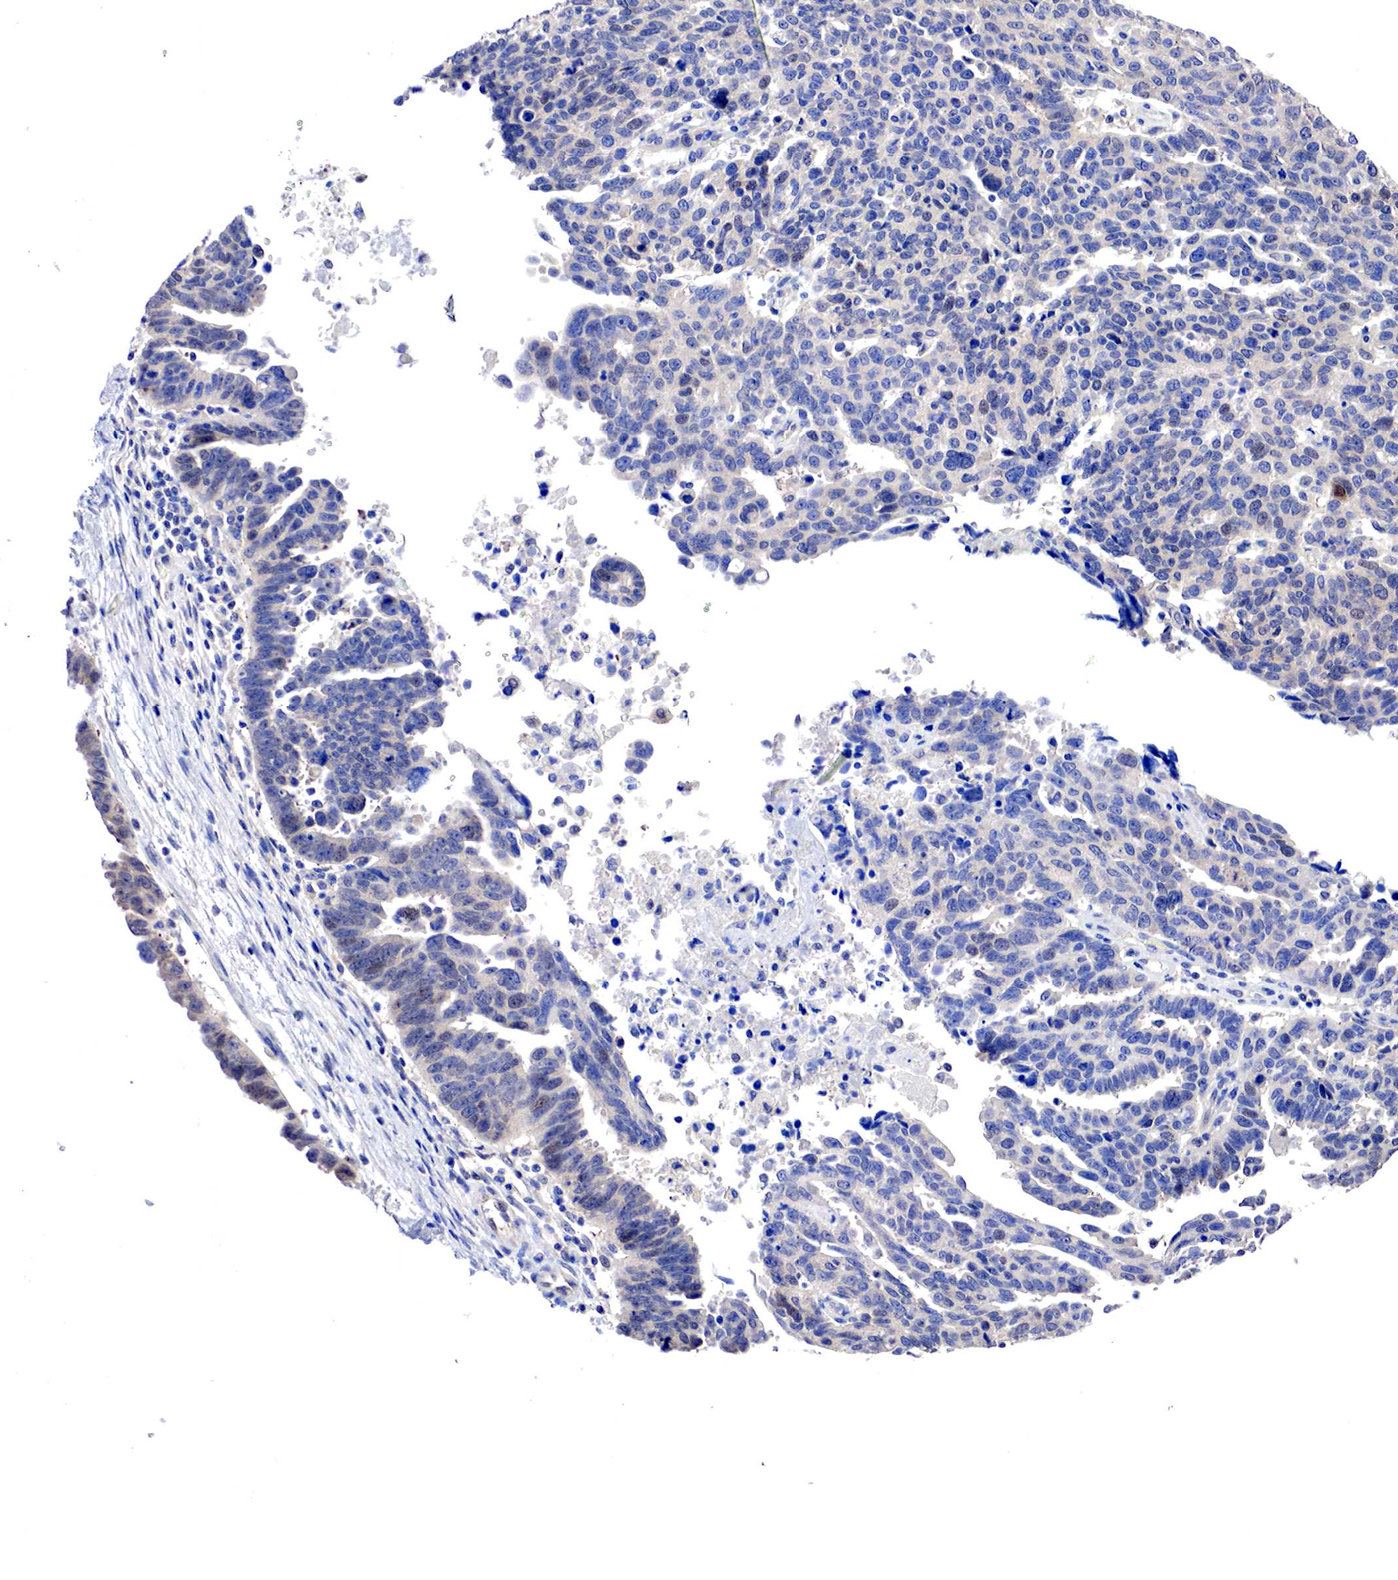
{"staining": {"intensity": "weak", "quantity": "<25%", "location": "cytoplasmic/membranous,nuclear"}, "tissue": "ovarian cancer", "cell_type": "Tumor cells", "image_type": "cancer", "snomed": [{"axis": "morphology", "description": "Carcinoma, endometroid"}, {"axis": "morphology", "description": "Cystadenocarcinoma, serous, NOS"}, {"axis": "topography", "description": "Ovary"}], "caption": "This is an immunohistochemistry (IHC) photomicrograph of ovarian cancer (serous cystadenocarcinoma). There is no staining in tumor cells.", "gene": "PABIR2", "patient": {"sex": "female", "age": 45}}